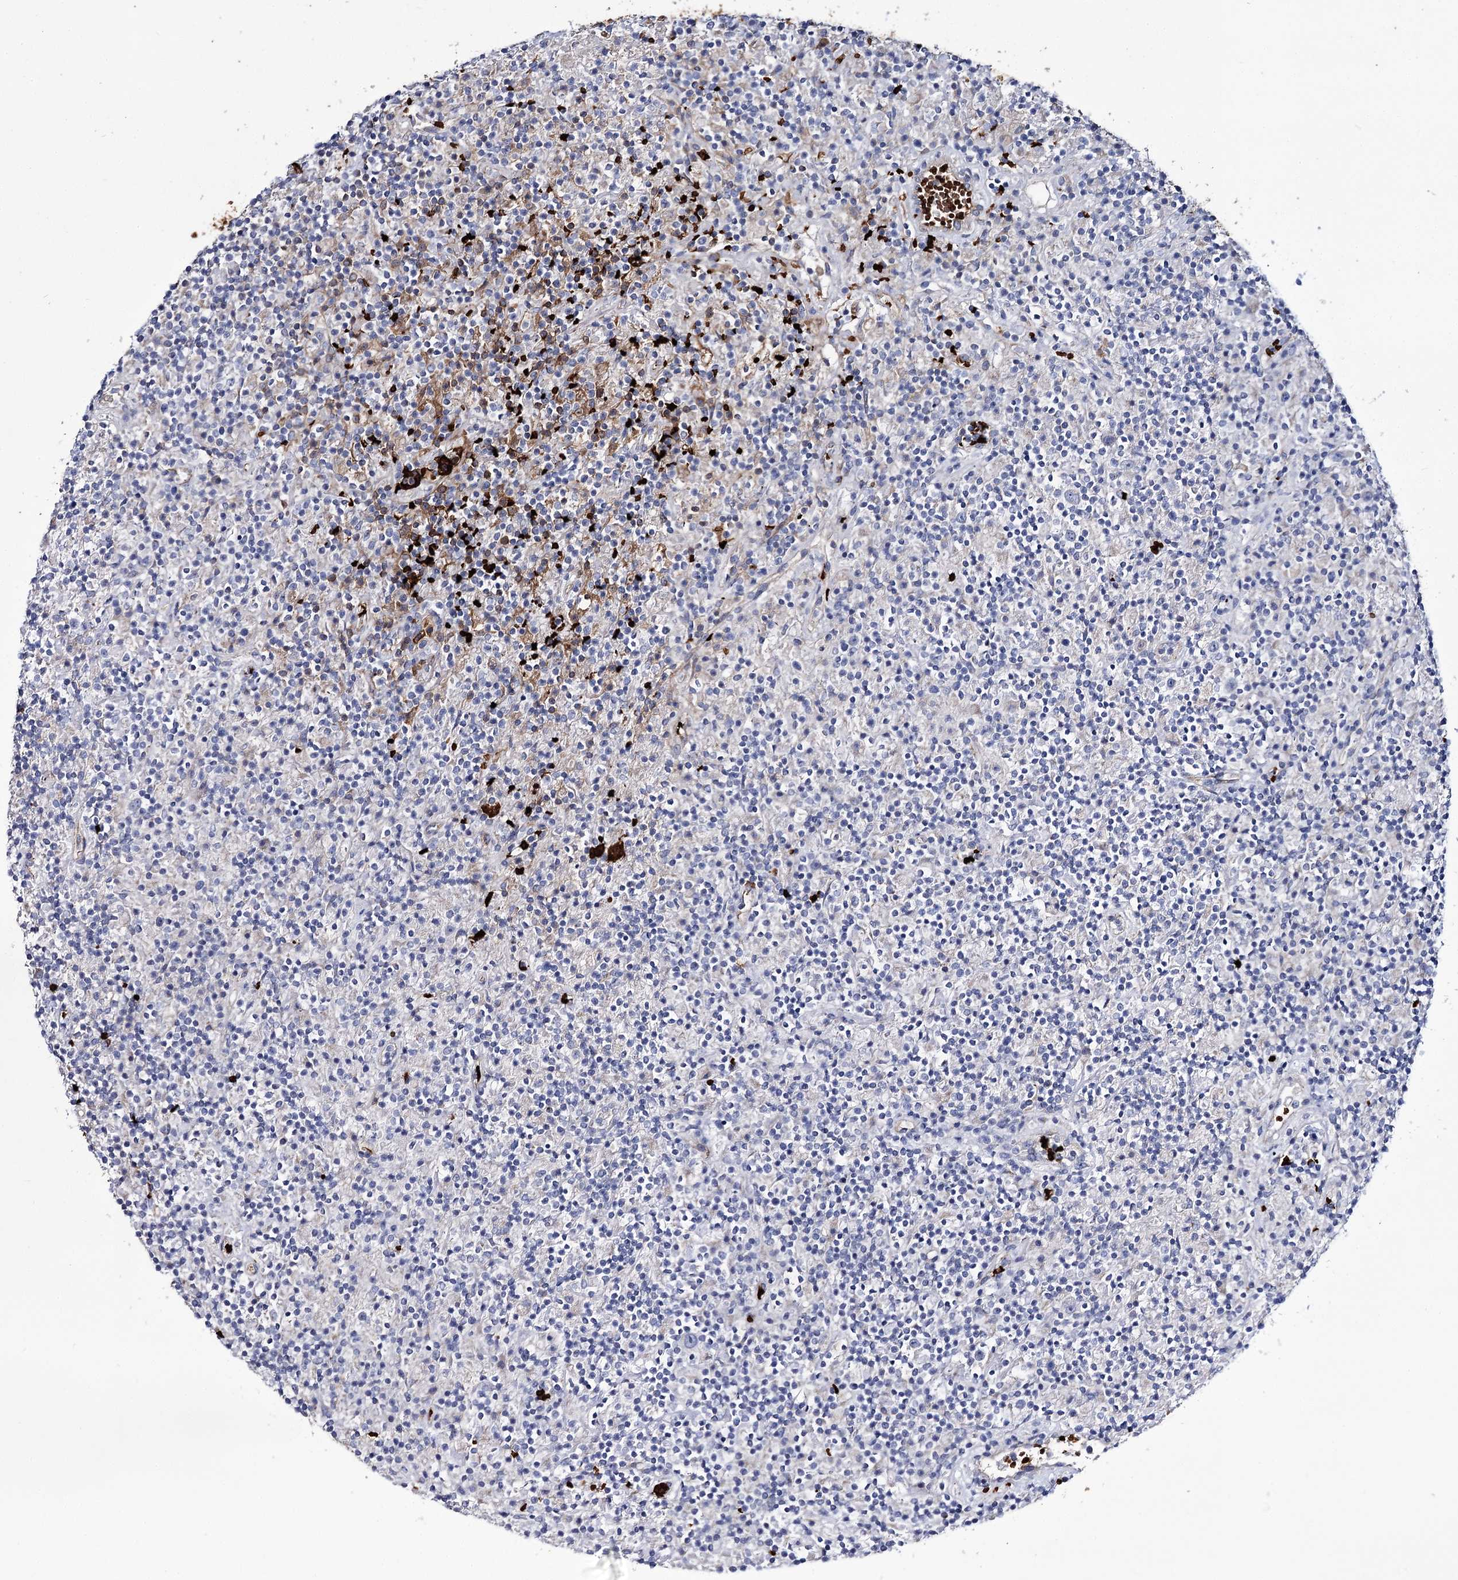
{"staining": {"intensity": "negative", "quantity": "none", "location": "none"}, "tissue": "lymphoma", "cell_type": "Tumor cells", "image_type": "cancer", "snomed": [{"axis": "morphology", "description": "Hodgkin's disease, NOS"}, {"axis": "topography", "description": "Lymph node"}], "caption": "An image of lymphoma stained for a protein exhibits no brown staining in tumor cells.", "gene": "GBF1", "patient": {"sex": "male", "age": 70}}